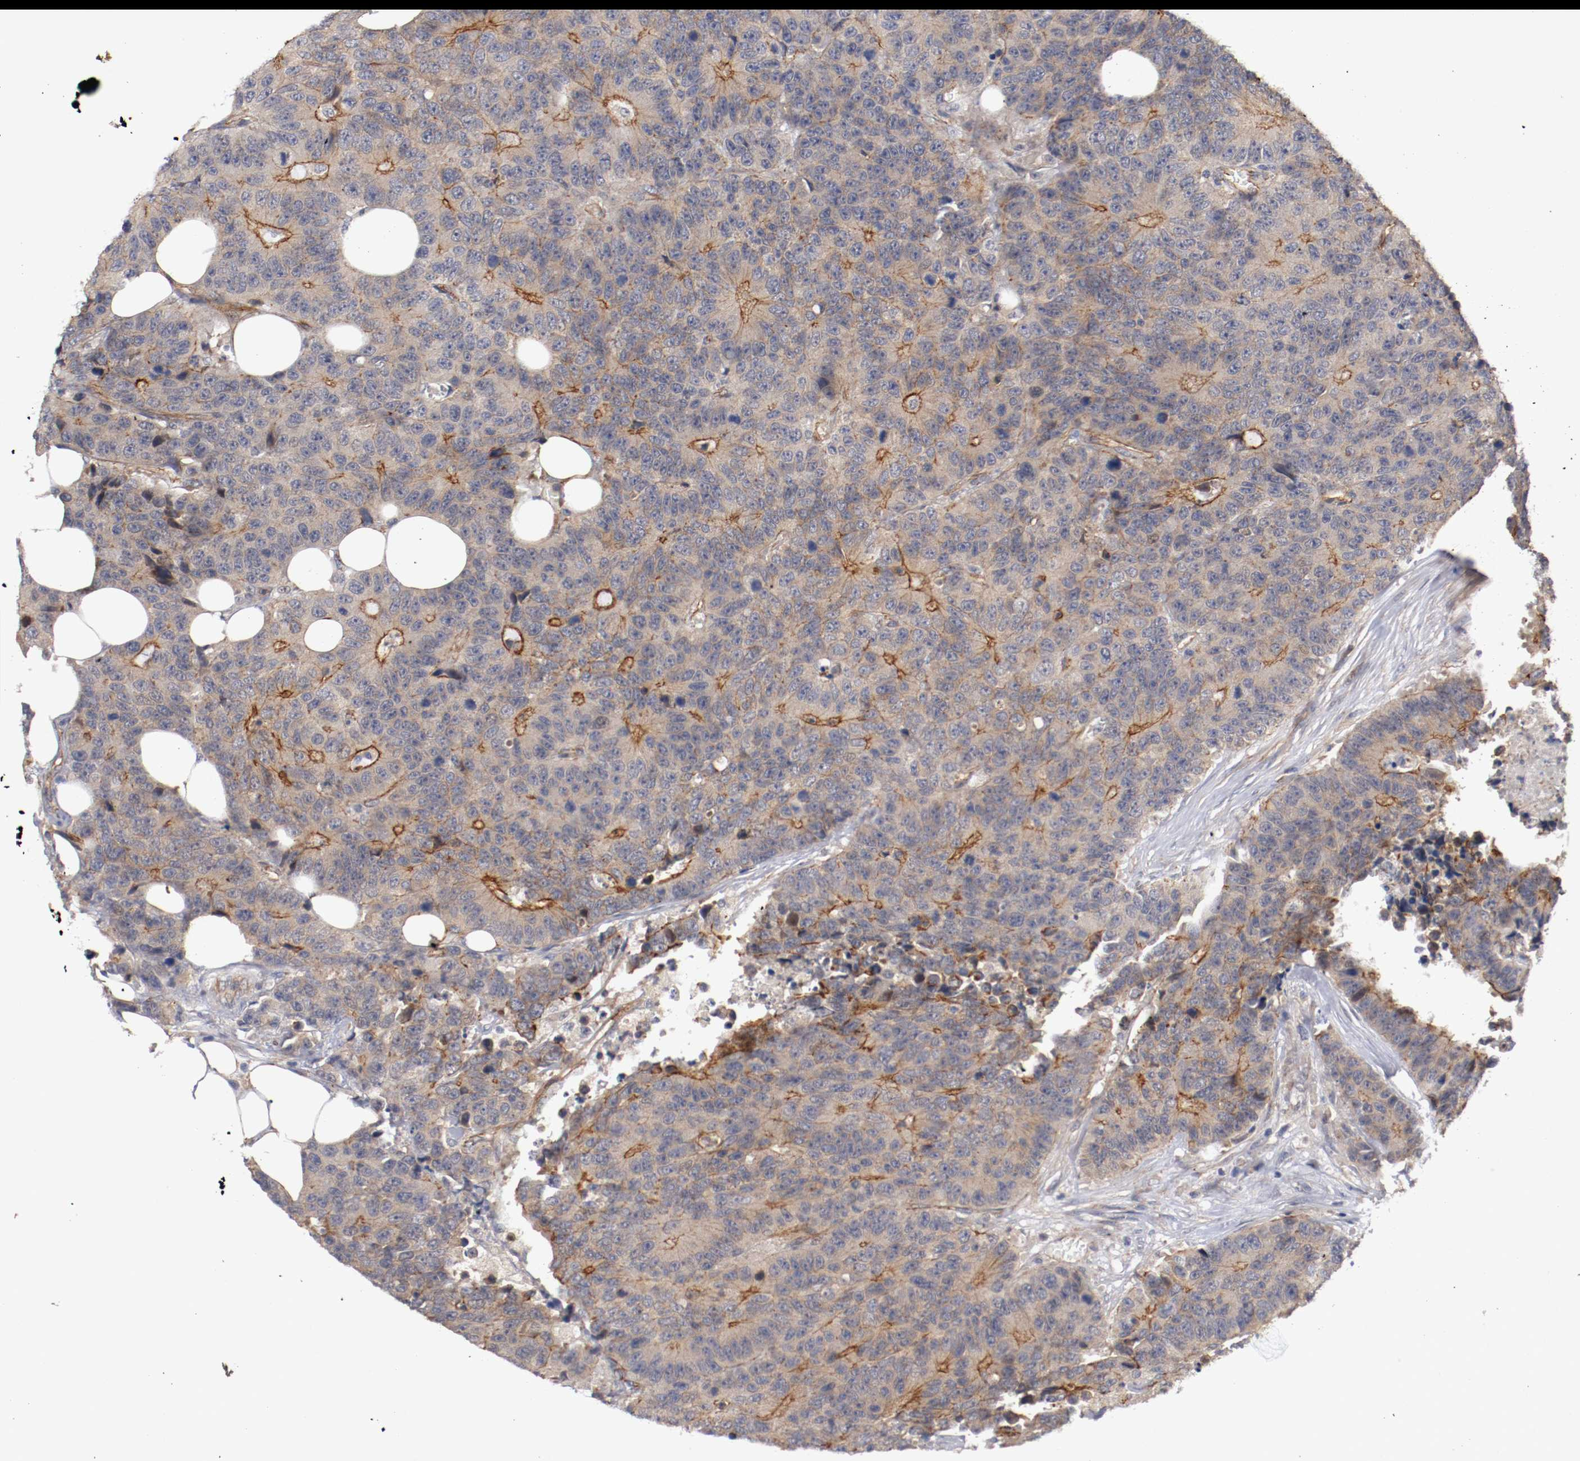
{"staining": {"intensity": "moderate", "quantity": "<25%", "location": "cytoplasmic/membranous"}, "tissue": "colorectal cancer", "cell_type": "Tumor cells", "image_type": "cancer", "snomed": [{"axis": "morphology", "description": "Adenocarcinoma, NOS"}, {"axis": "topography", "description": "Colon"}], "caption": "High-power microscopy captured an IHC micrograph of colorectal cancer, revealing moderate cytoplasmic/membranous positivity in approximately <25% of tumor cells.", "gene": "TYK2", "patient": {"sex": "female", "age": 86}}